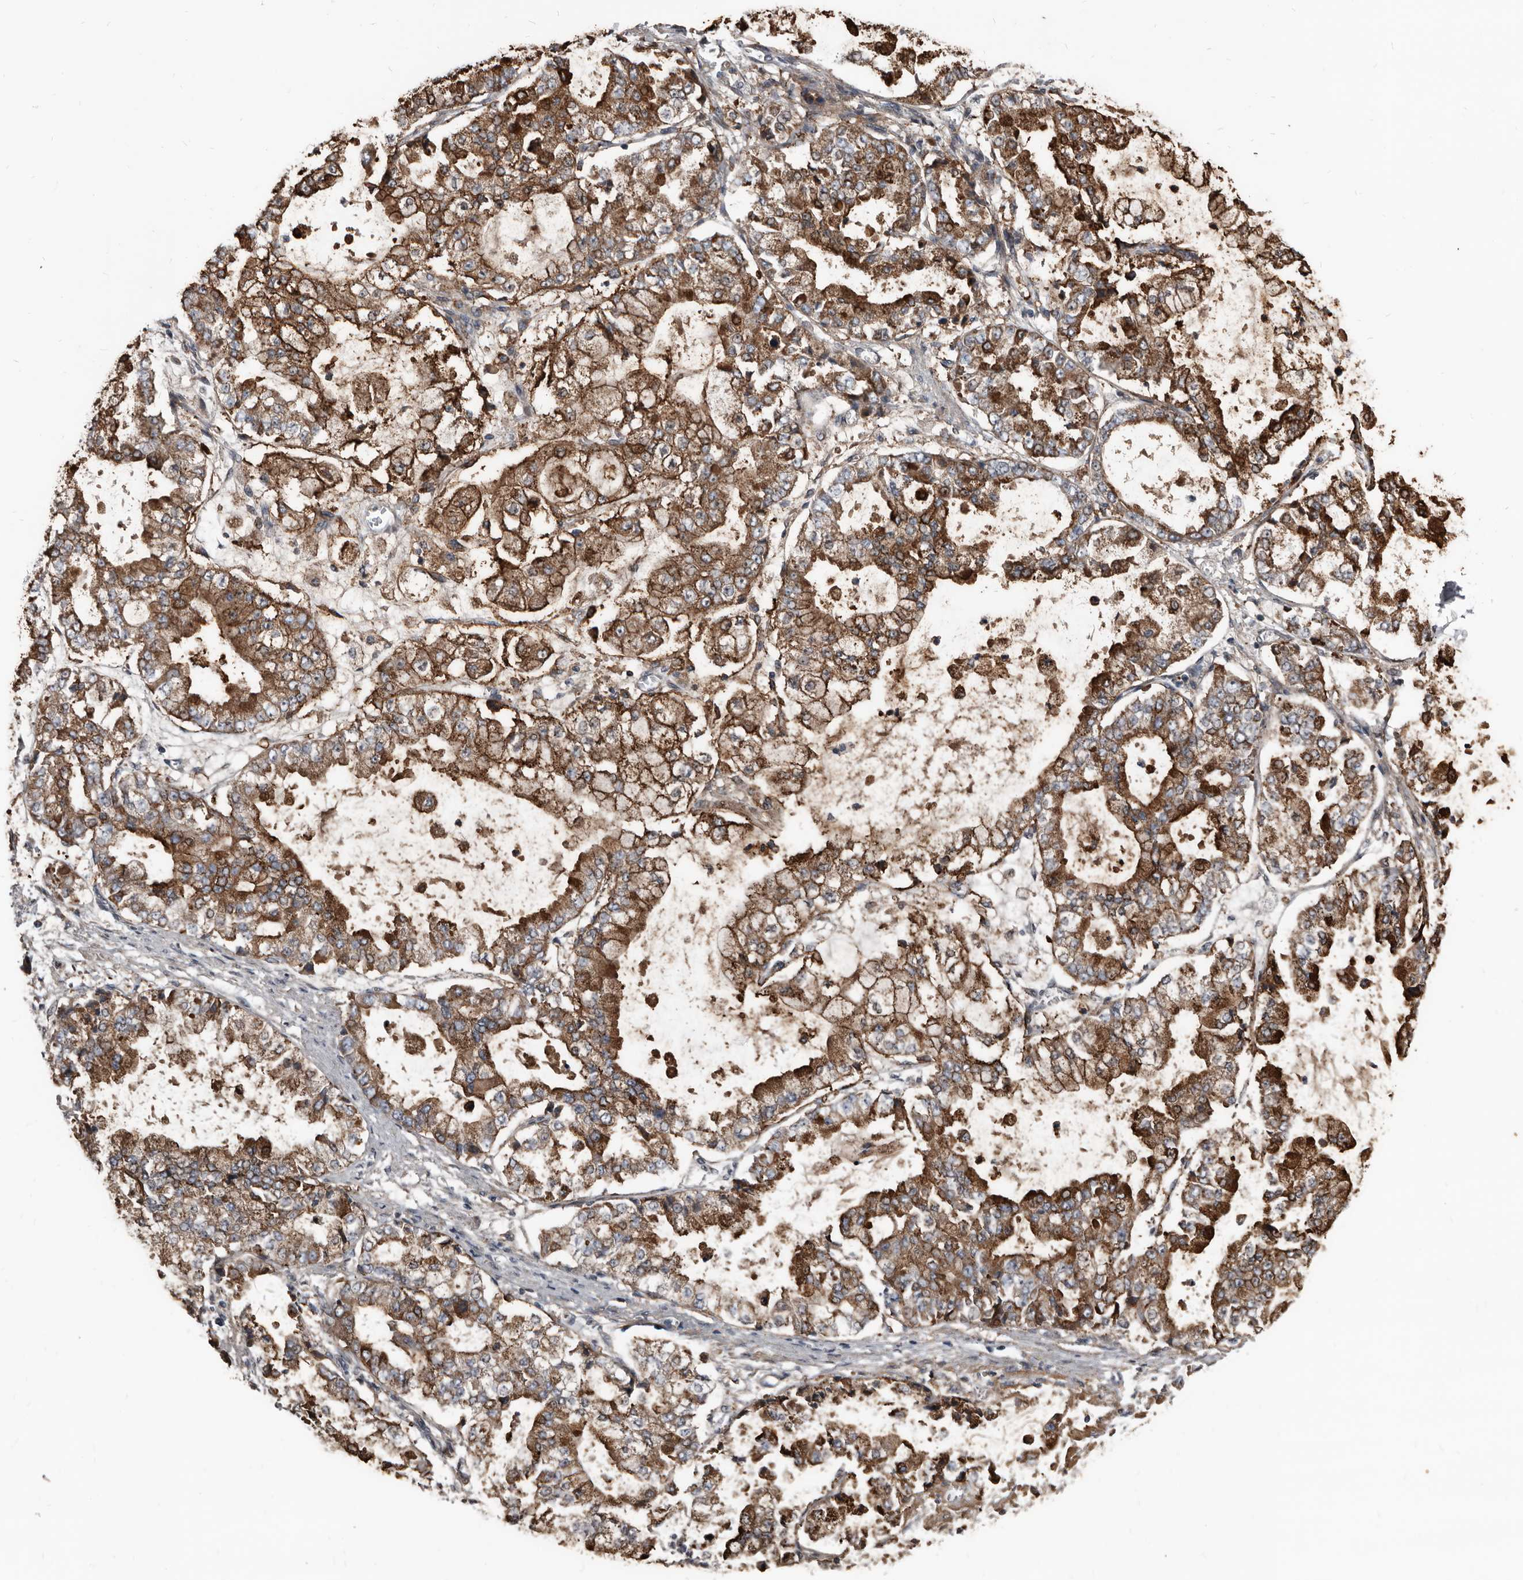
{"staining": {"intensity": "strong", "quantity": ">75%", "location": "cytoplasmic/membranous"}, "tissue": "stomach cancer", "cell_type": "Tumor cells", "image_type": "cancer", "snomed": [{"axis": "morphology", "description": "Adenocarcinoma, NOS"}, {"axis": "topography", "description": "Stomach"}], "caption": "About >75% of tumor cells in stomach adenocarcinoma display strong cytoplasmic/membranous protein positivity as visualized by brown immunohistochemical staining.", "gene": "DHPS", "patient": {"sex": "male", "age": 76}}